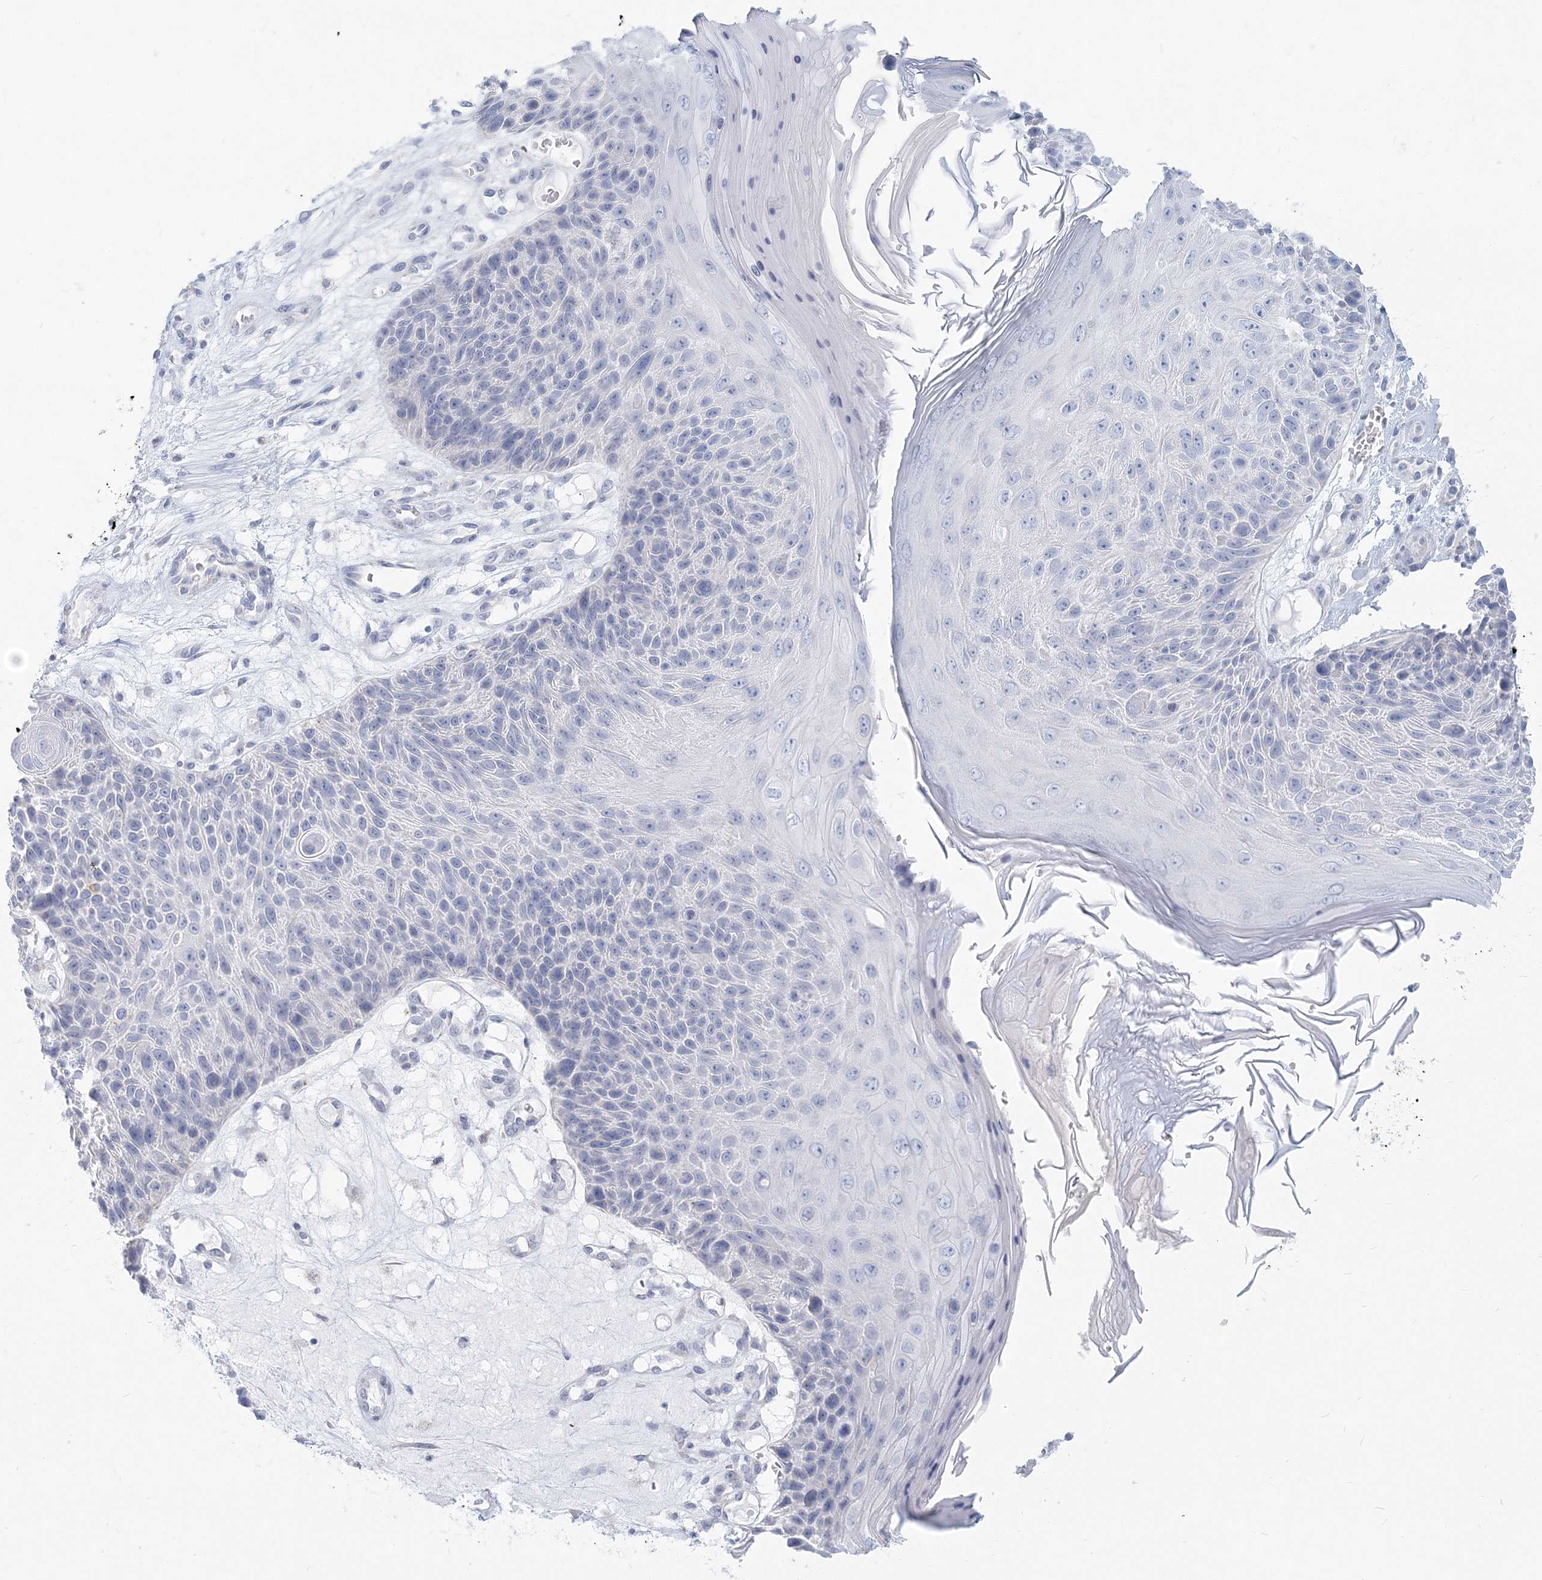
{"staining": {"intensity": "negative", "quantity": "none", "location": "none"}, "tissue": "skin cancer", "cell_type": "Tumor cells", "image_type": "cancer", "snomed": [{"axis": "morphology", "description": "Squamous cell carcinoma, NOS"}, {"axis": "topography", "description": "Skin"}], "caption": "Image shows no significant protein positivity in tumor cells of squamous cell carcinoma (skin).", "gene": "CSN1S1", "patient": {"sex": "female", "age": 88}}